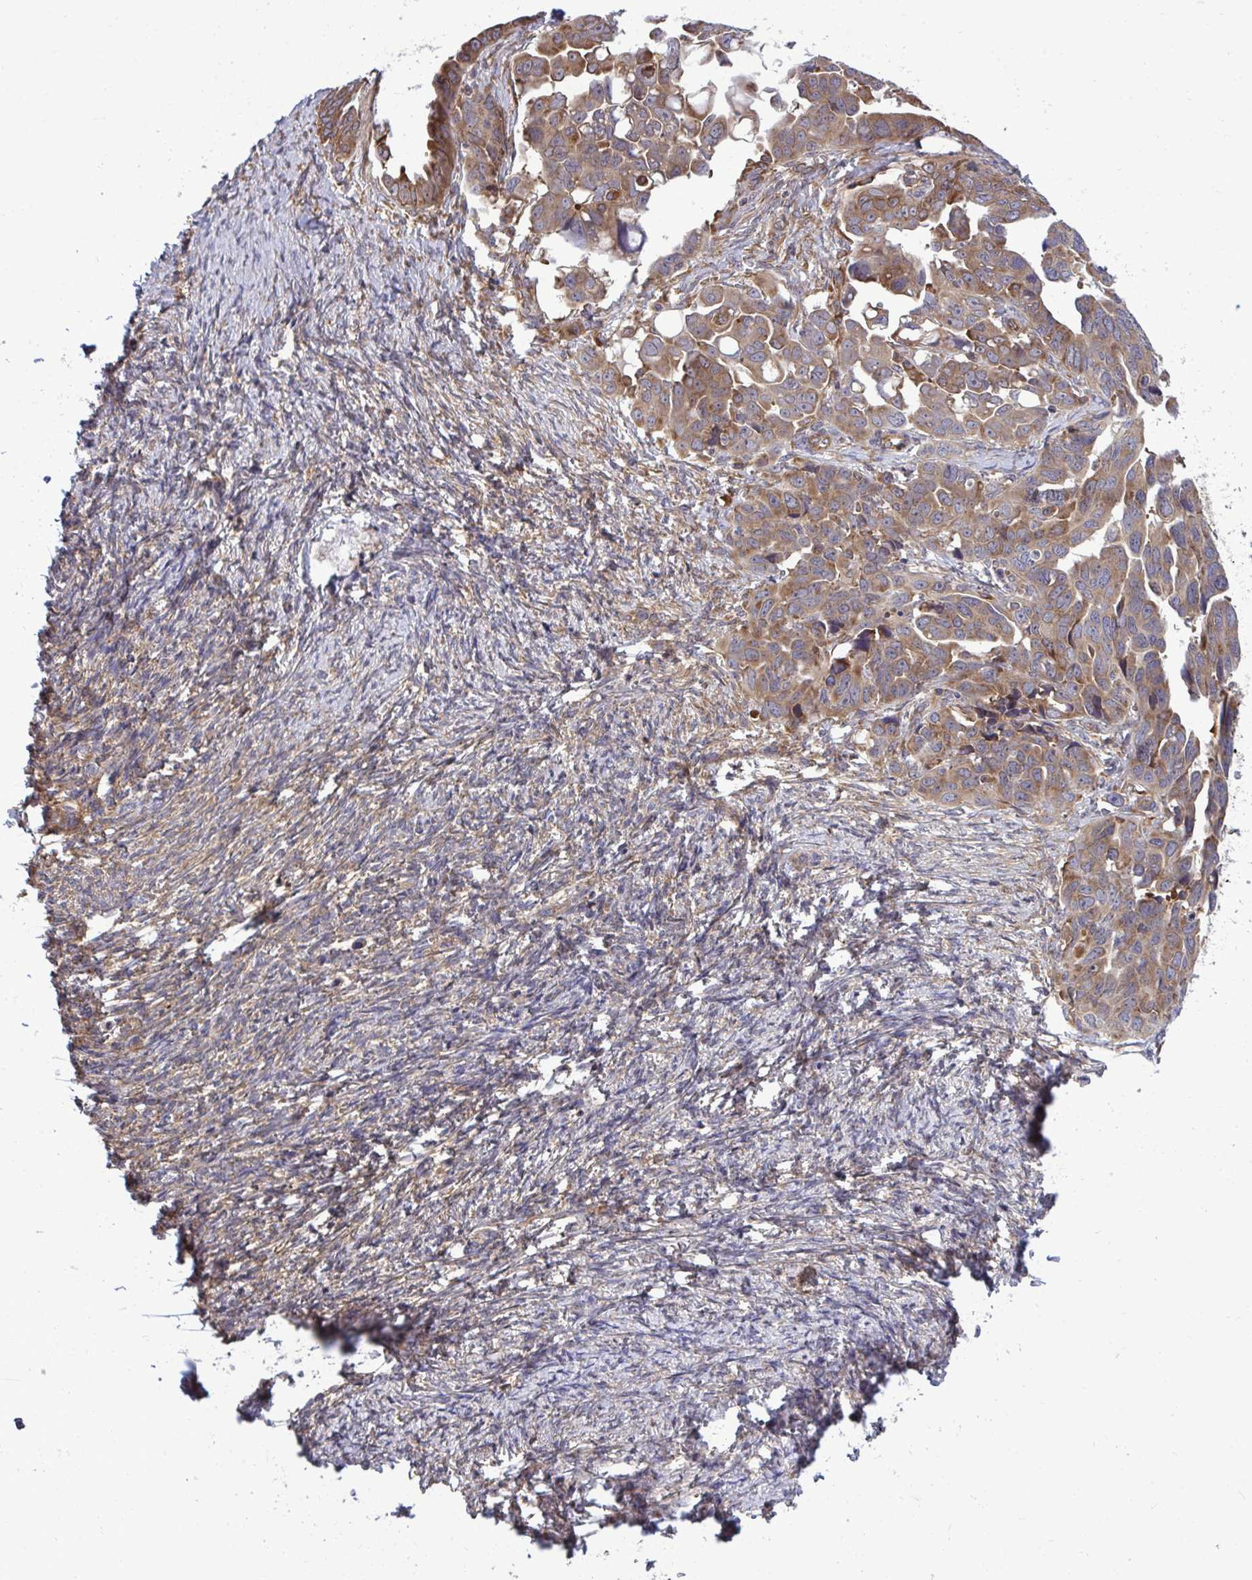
{"staining": {"intensity": "moderate", "quantity": ">75%", "location": "cytoplasmic/membranous"}, "tissue": "ovarian cancer", "cell_type": "Tumor cells", "image_type": "cancer", "snomed": [{"axis": "morphology", "description": "Cystadenocarcinoma, serous, NOS"}, {"axis": "topography", "description": "Ovary"}], "caption": "This is a photomicrograph of immunohistochemistry staining of ovarian cancer, which shows moderate staining in the cytoplasmic/membranous of tumor cells.", "gene": "RPS15", "patient": {"sex": "female", "age": 59}}